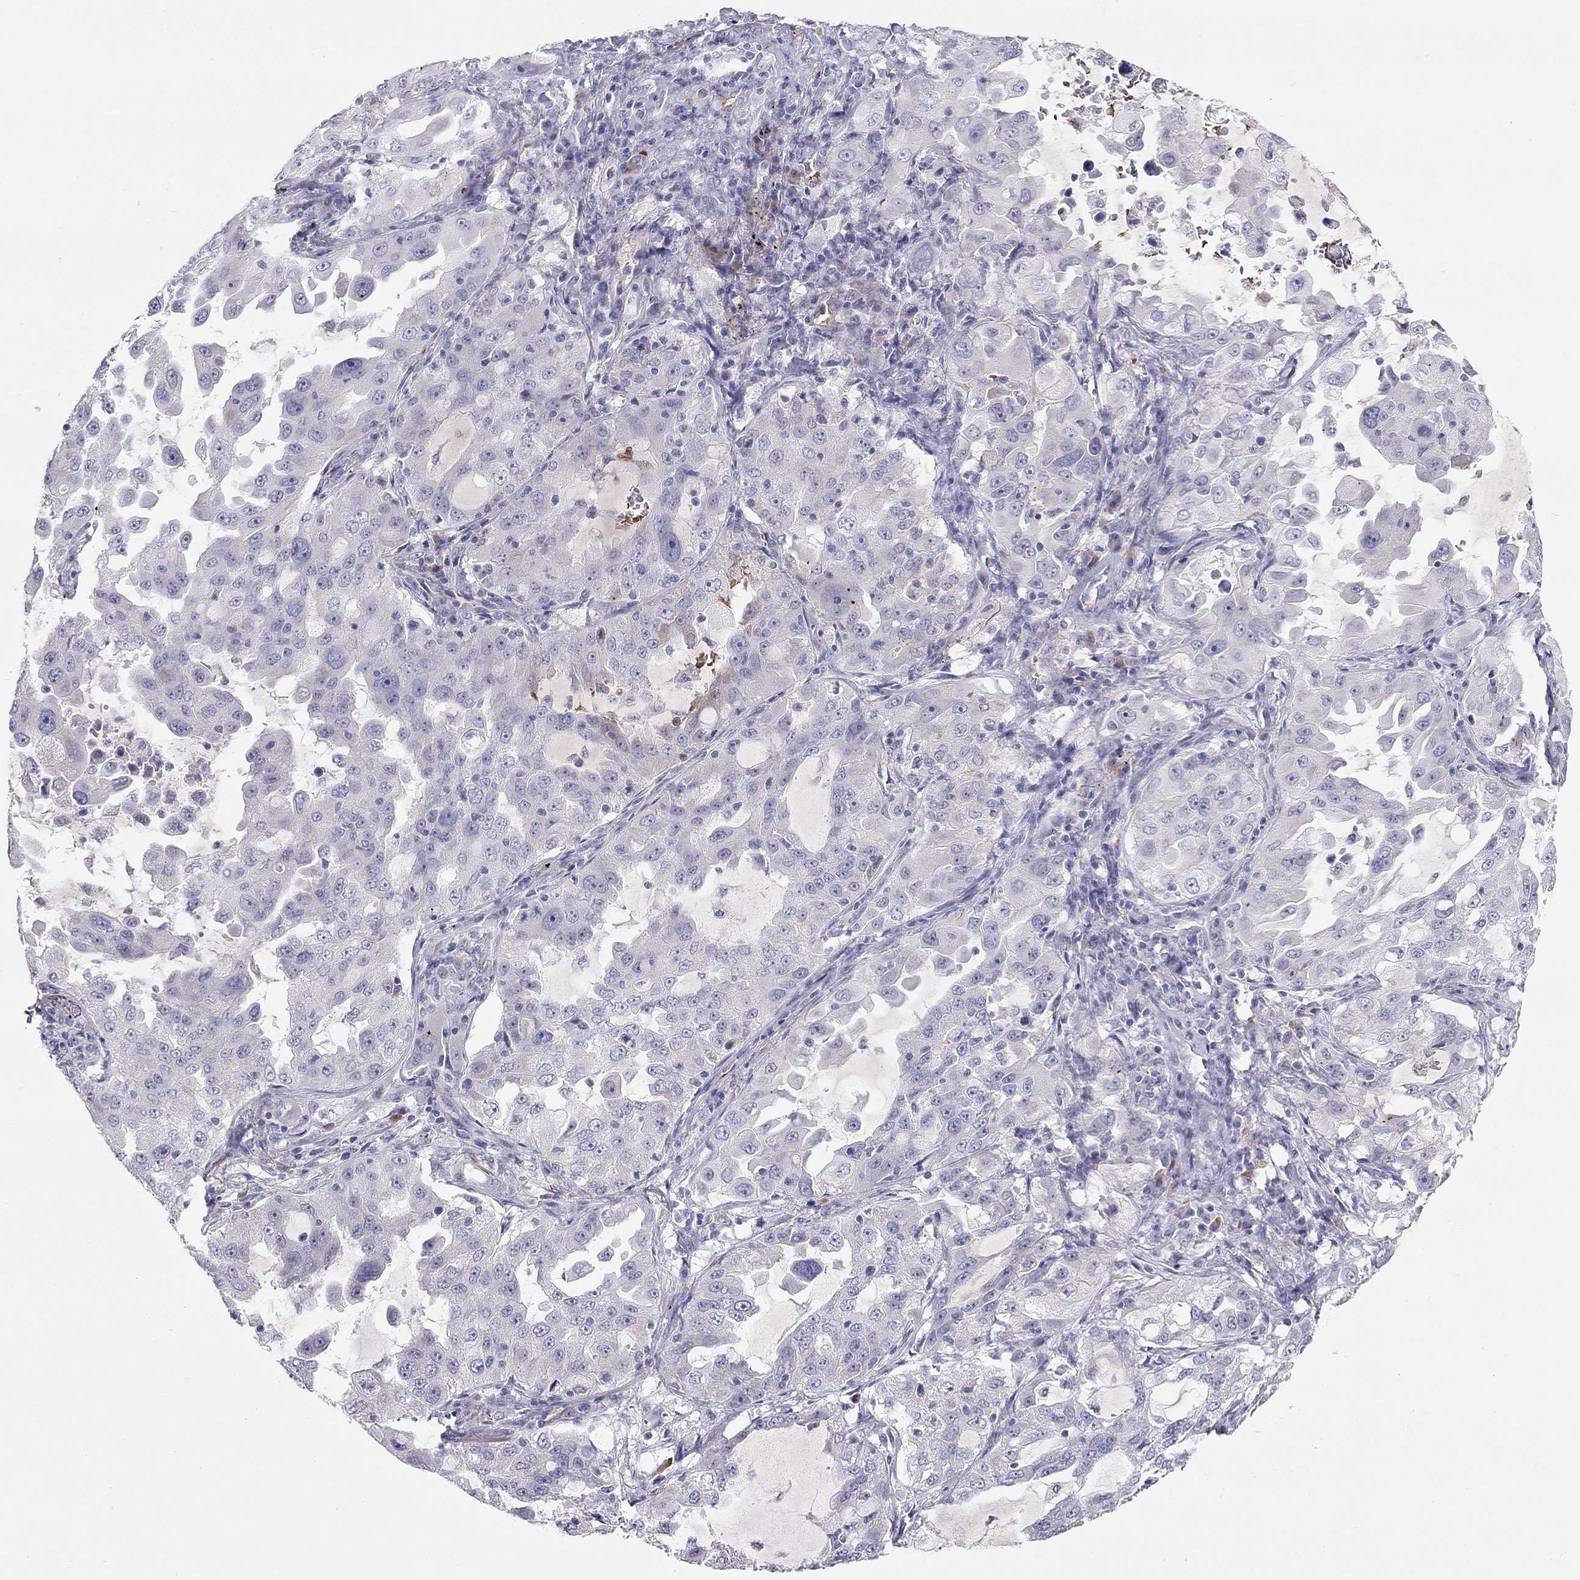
{"staining": {"intensity": "negative", "quantity": "none", "location": "none"}, "tissue": "lung cancer", "cell_type": "Tumor cells", "image_type": "cancer", "snomed": [{"axis": "morphology", "description": "Adenocarcinoma, NOS"}, {"axis": "topography", "description": "Lung"}], "caption": "This is a histopathology image of immunohistochemistry (IHC) staining of lung cancer, which shows no staining in tumor cells.", "gene": "FRMD1", "patient": {"sex": "female", "age": 61}}